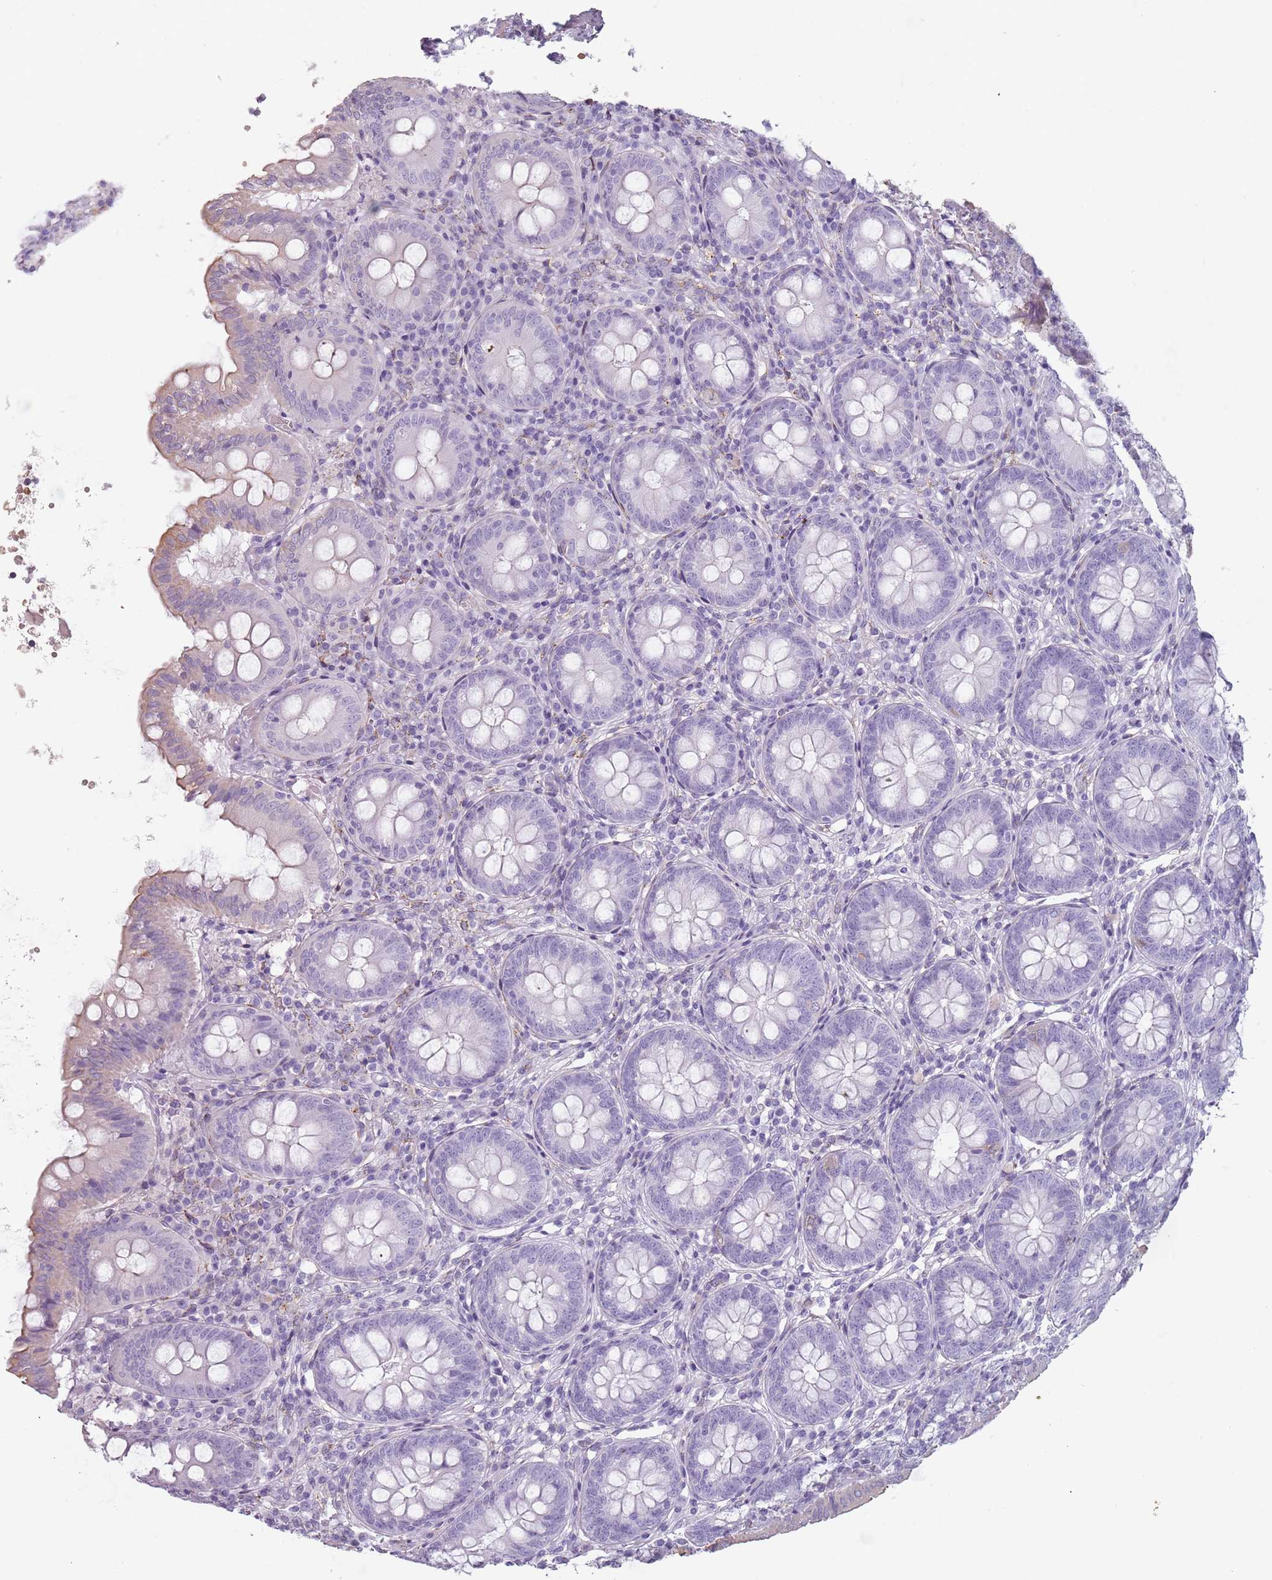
{"staining": {"intensity": "weak", "quantity": "<25%", "location": "cytoplasmic/membranous"}, "tissue": "appendix", "cell_type": "Glandular cells", "image_type": "normal", "snomed": [{"axis": "morphology", "description": "Normal tissue, NOS"}, {"axis": "topography", "description": "Appendix"}], "caption": "Glandular cells show no significant expression in normal appendix.", "gene": "COLEC12", "patient": {"sex": "female", "age": 54}}